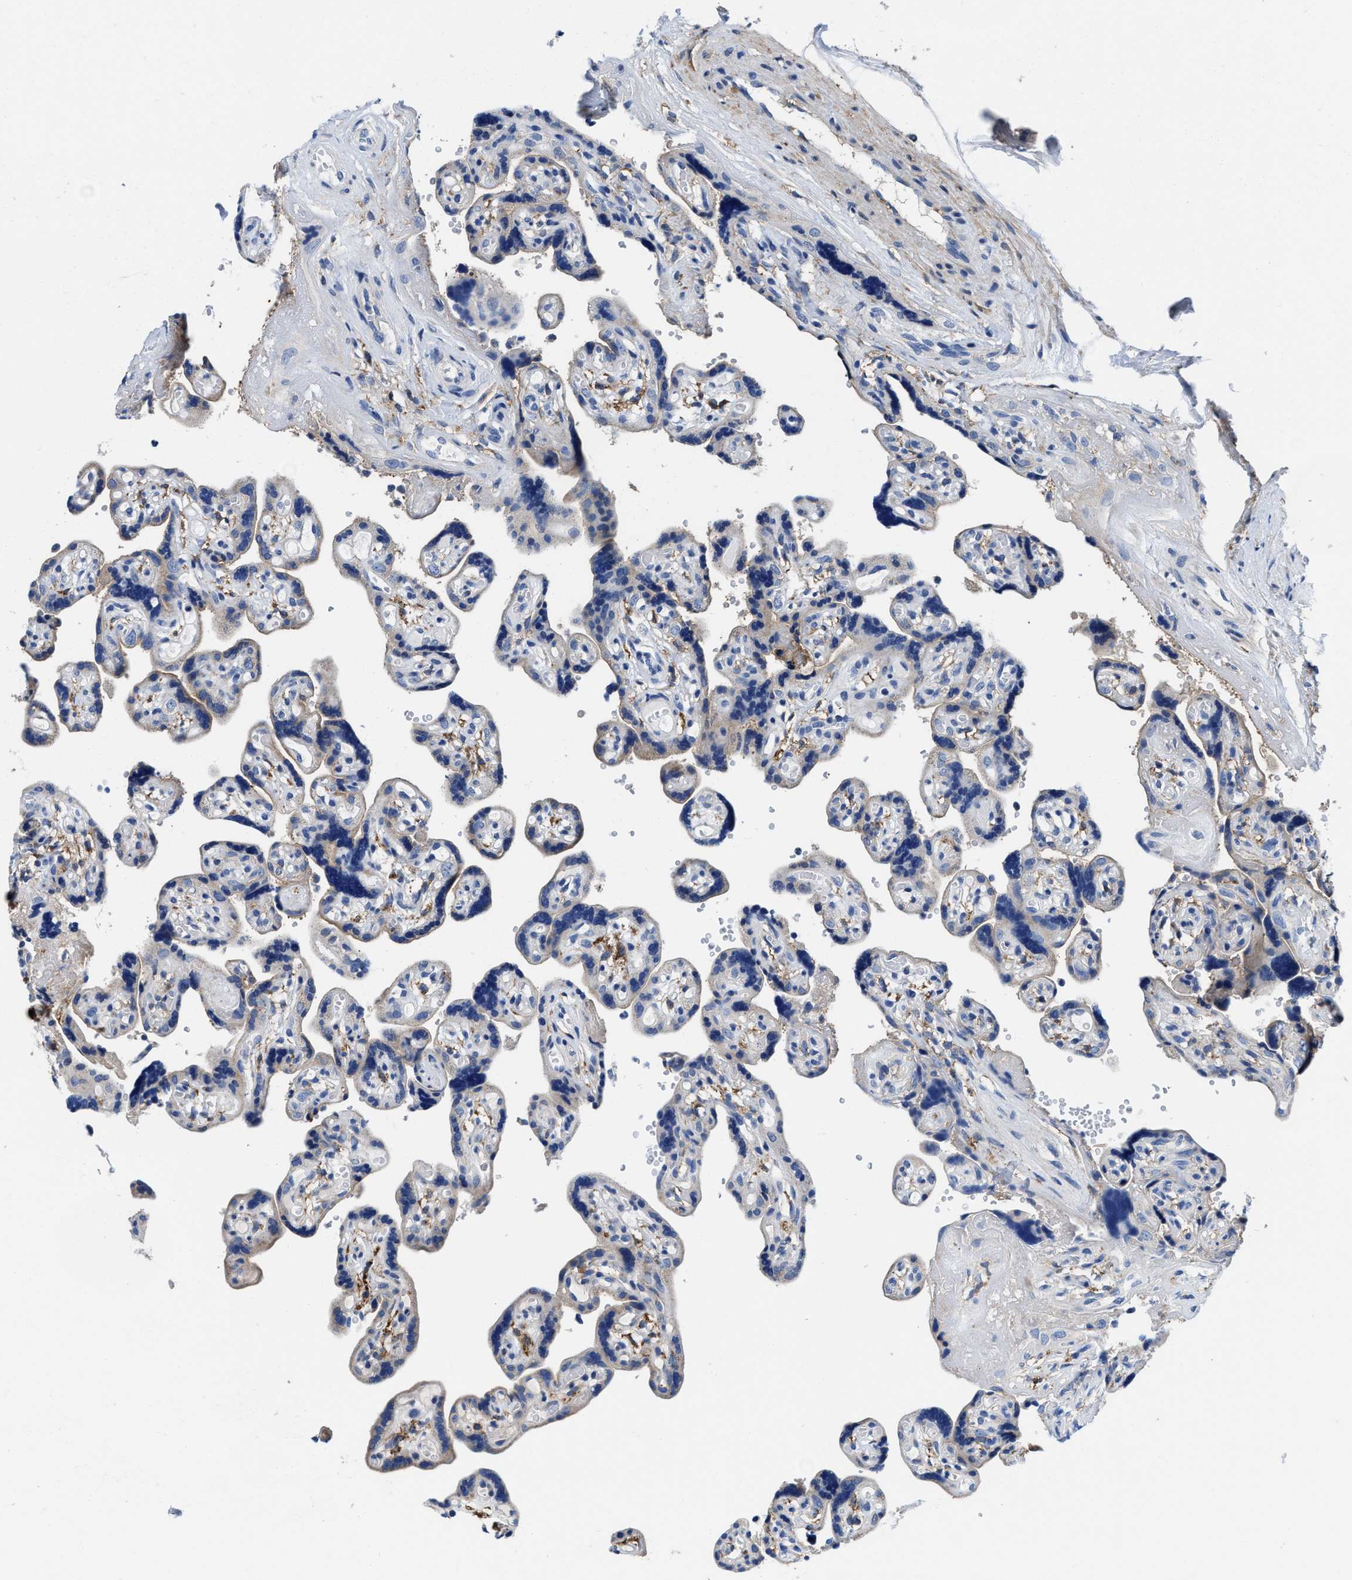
{"staining": {"intensity": "negative", "quantity": "none", "location": "none"}, "tissue": "placenta", "cell_type": "Trophoblastic cells", "image_type": "normal", "snomed": [{"axis": "morphology", "description": "Normal tissue, NOS"}, {"axis": "topography", "description": "Placenta"}], "caption": "Immunohistochemistry (IHC) of normal placenta displays no positivity in trophoblastic cells. (Immunohistochemistry (IHC), brightfield microscopy, high magnification).", "gene": "TMEM30A", "patient": {"sex": "female", "age": 30}}